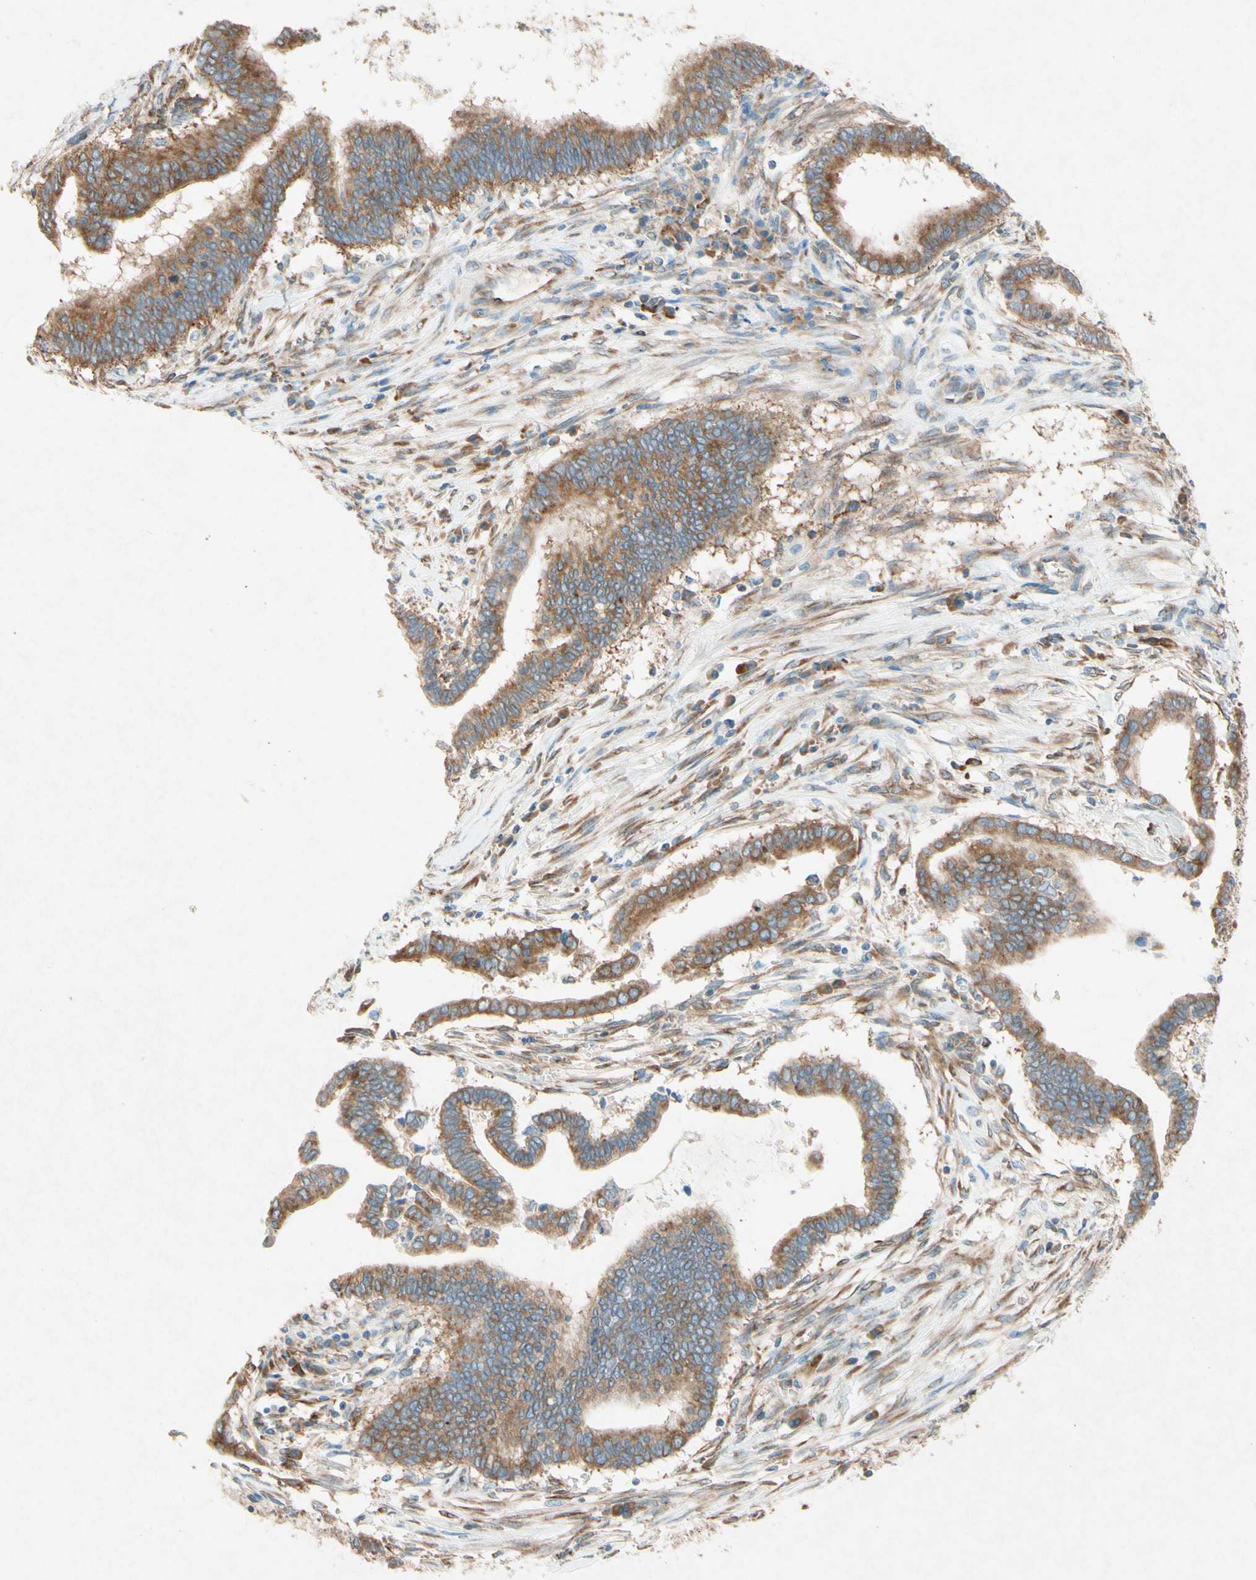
{"staining": {"intensity": "moderate", "quantity": "25%-75%", "location": "cytoplasmic/membranous"}, "tissue": "cervical cancer", "cell_type": "Tumor cells", "image_type": "cancer", "snomed": [{"axis": "morphology", "description": "Adenocarcinoma, NOS"}, {"axis": "topography", "description": "Cervix"}], "caption": "About 25%-75% of tumor cells in cervical cancer demonstrate moderate cytoplasmic/membranous protein expression as visualized by brown immunohistochemical staining.", "gene": "PABPC1", "patient": {"sex": "female", "age": 44}}